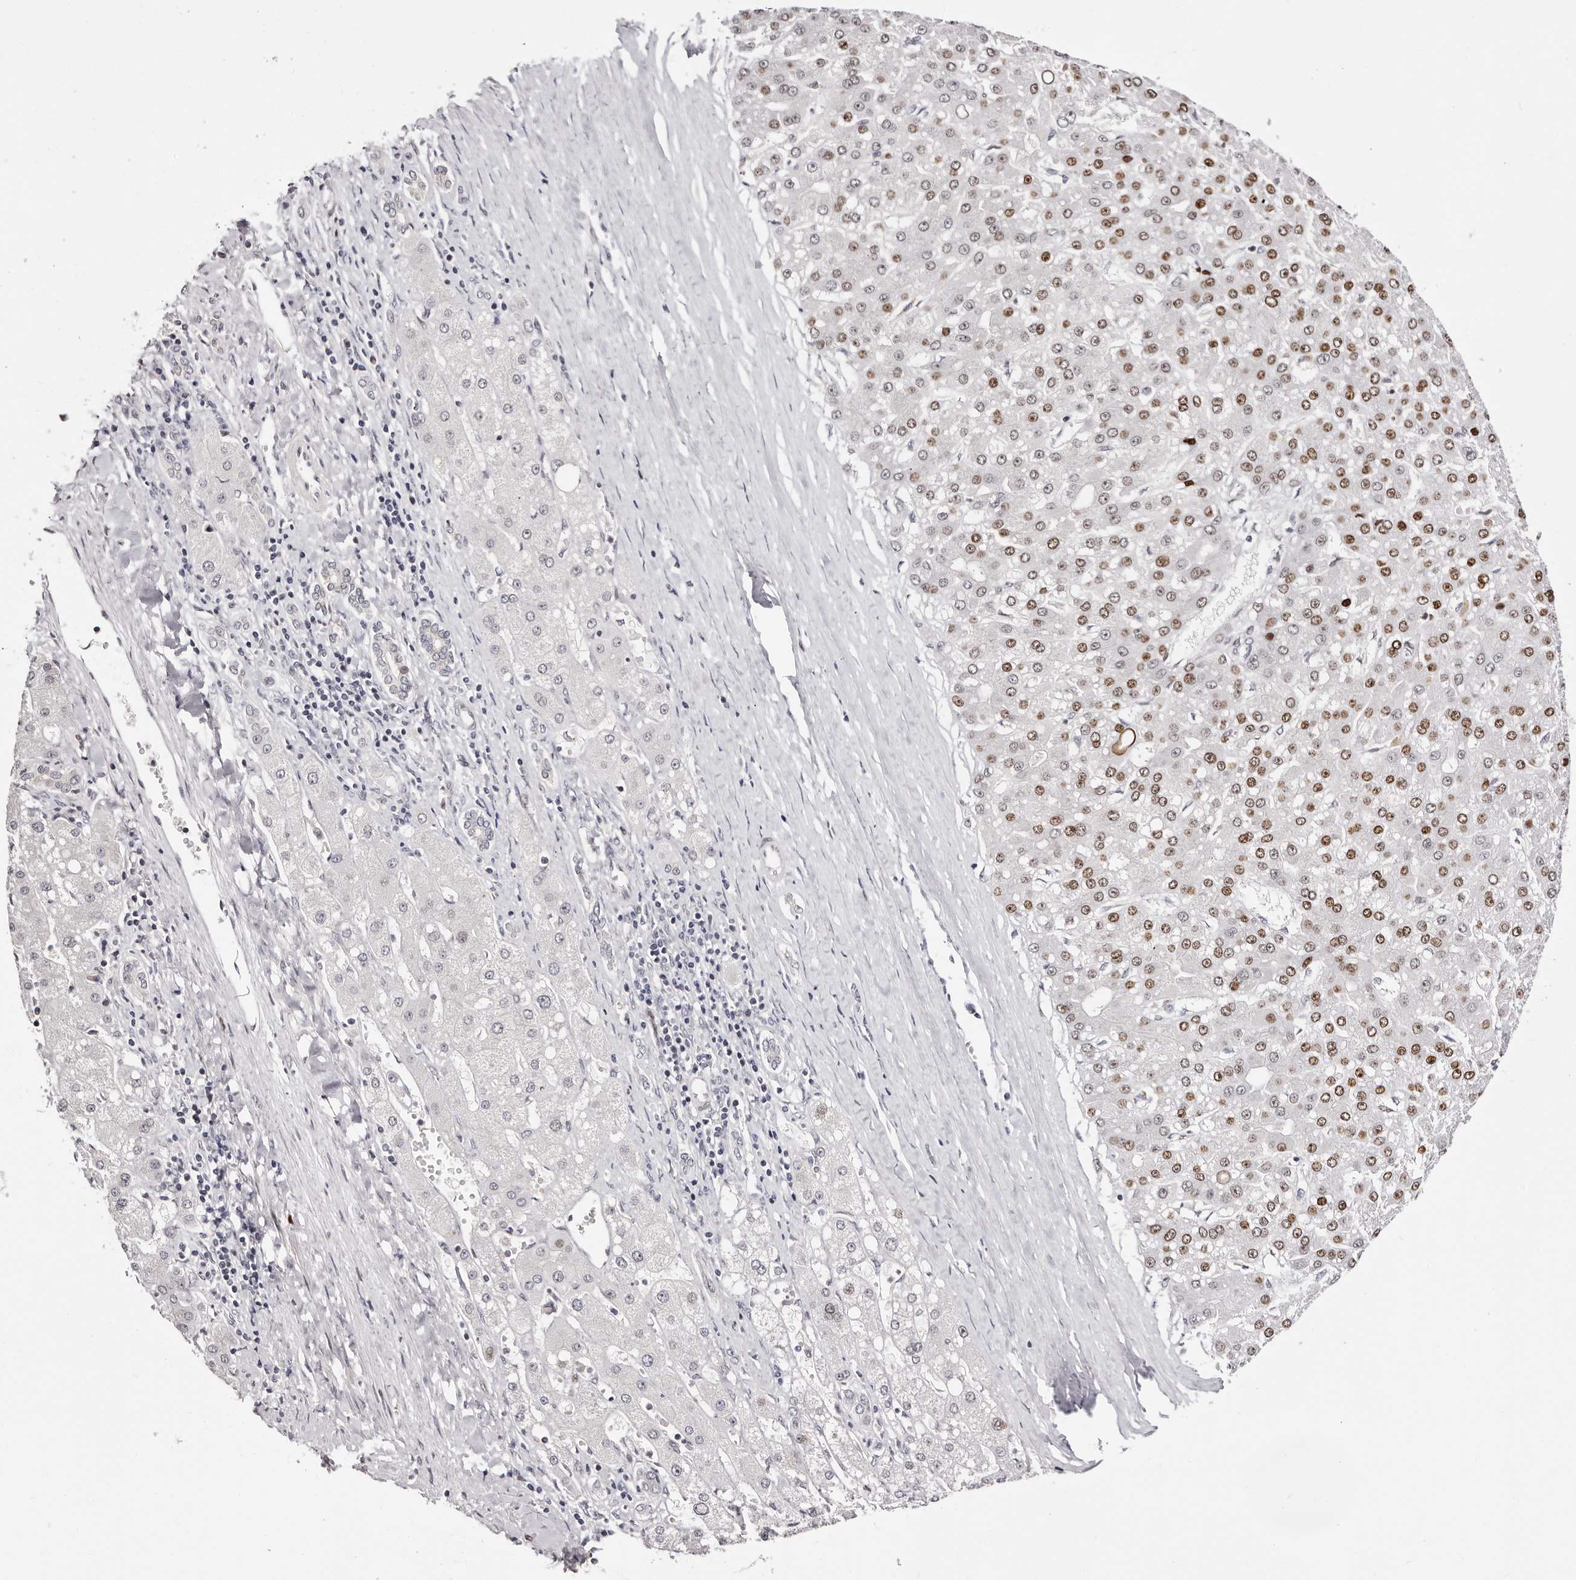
{"staining": {"intensity": "strong", "quantity": ">75%", "location": "nuclear"}, "tissue": "liver cancer", "cell_type": "Tumor cells", "image_type": "cancer", "snomed": [{"axis": "morphology", "description": "Carcinoma, Hepatocellular, NOS"}, {"axis": "topography", "description": "Liver"}], "caption": "An IHC image of neoplastic tissue is shown. Protein staining in brown shows strong nuclear positivity in liver hepatocellular carcinoma within tumor cells.", "gene": "NUP153", "patient": {"sex": "male", "age": 67}}